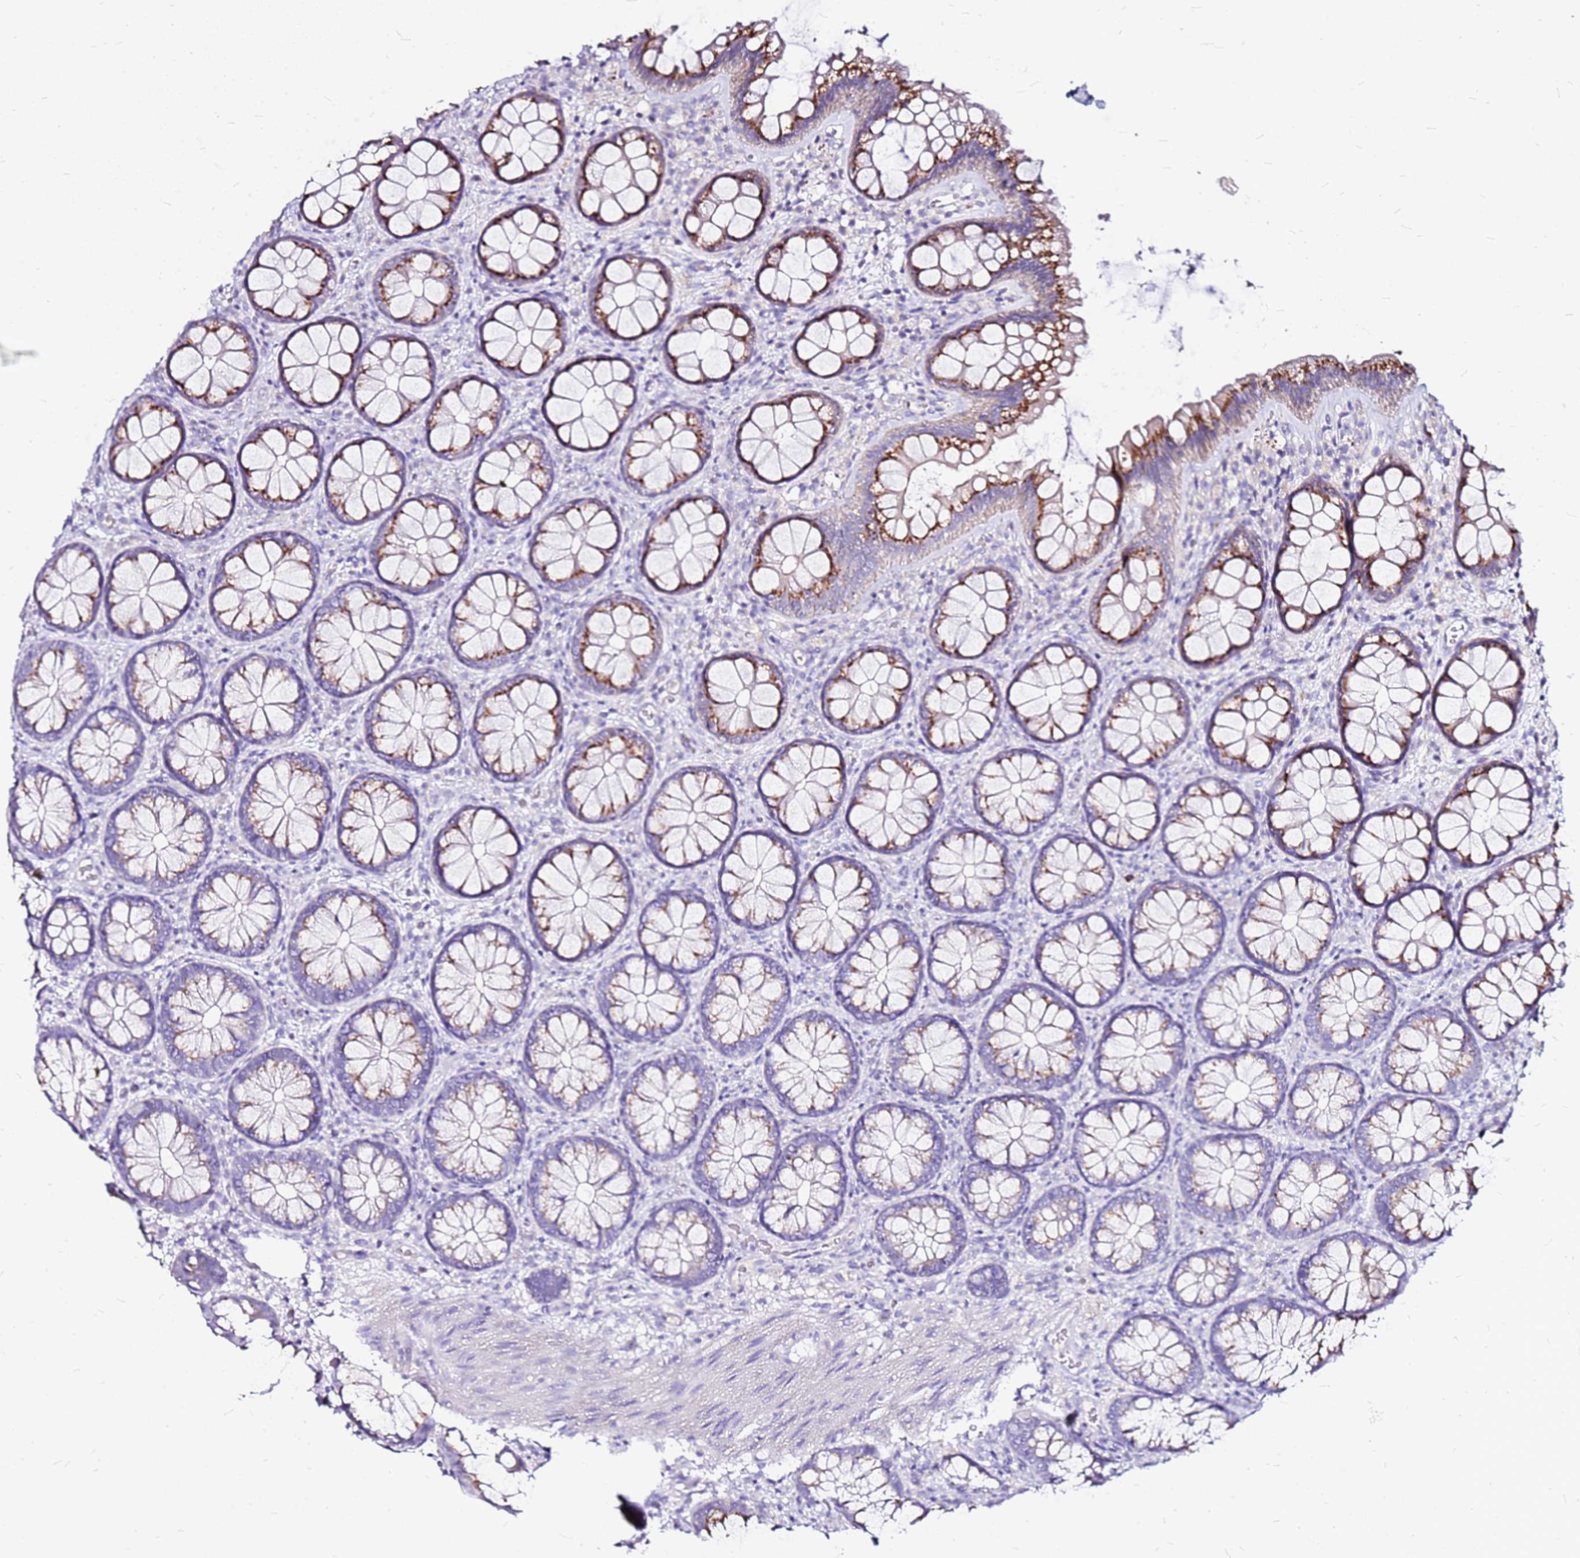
{"staining": {"intensity": "negative", "quantity": "none", "location": "none"}, "tissue": "colon", "cell_type": "Endothelial cells", "image_type": "normal", "snomed": [{"axis": "morphology", "description": "Normal tissue, NOS"}, {"axis": "topography", "description": "Colon"}], "caption": "Colon stained for a protein using IHC displays no staining endothelial cells.", "gene": "CASD1", "patient": {"sex": "male", "age": 46}}